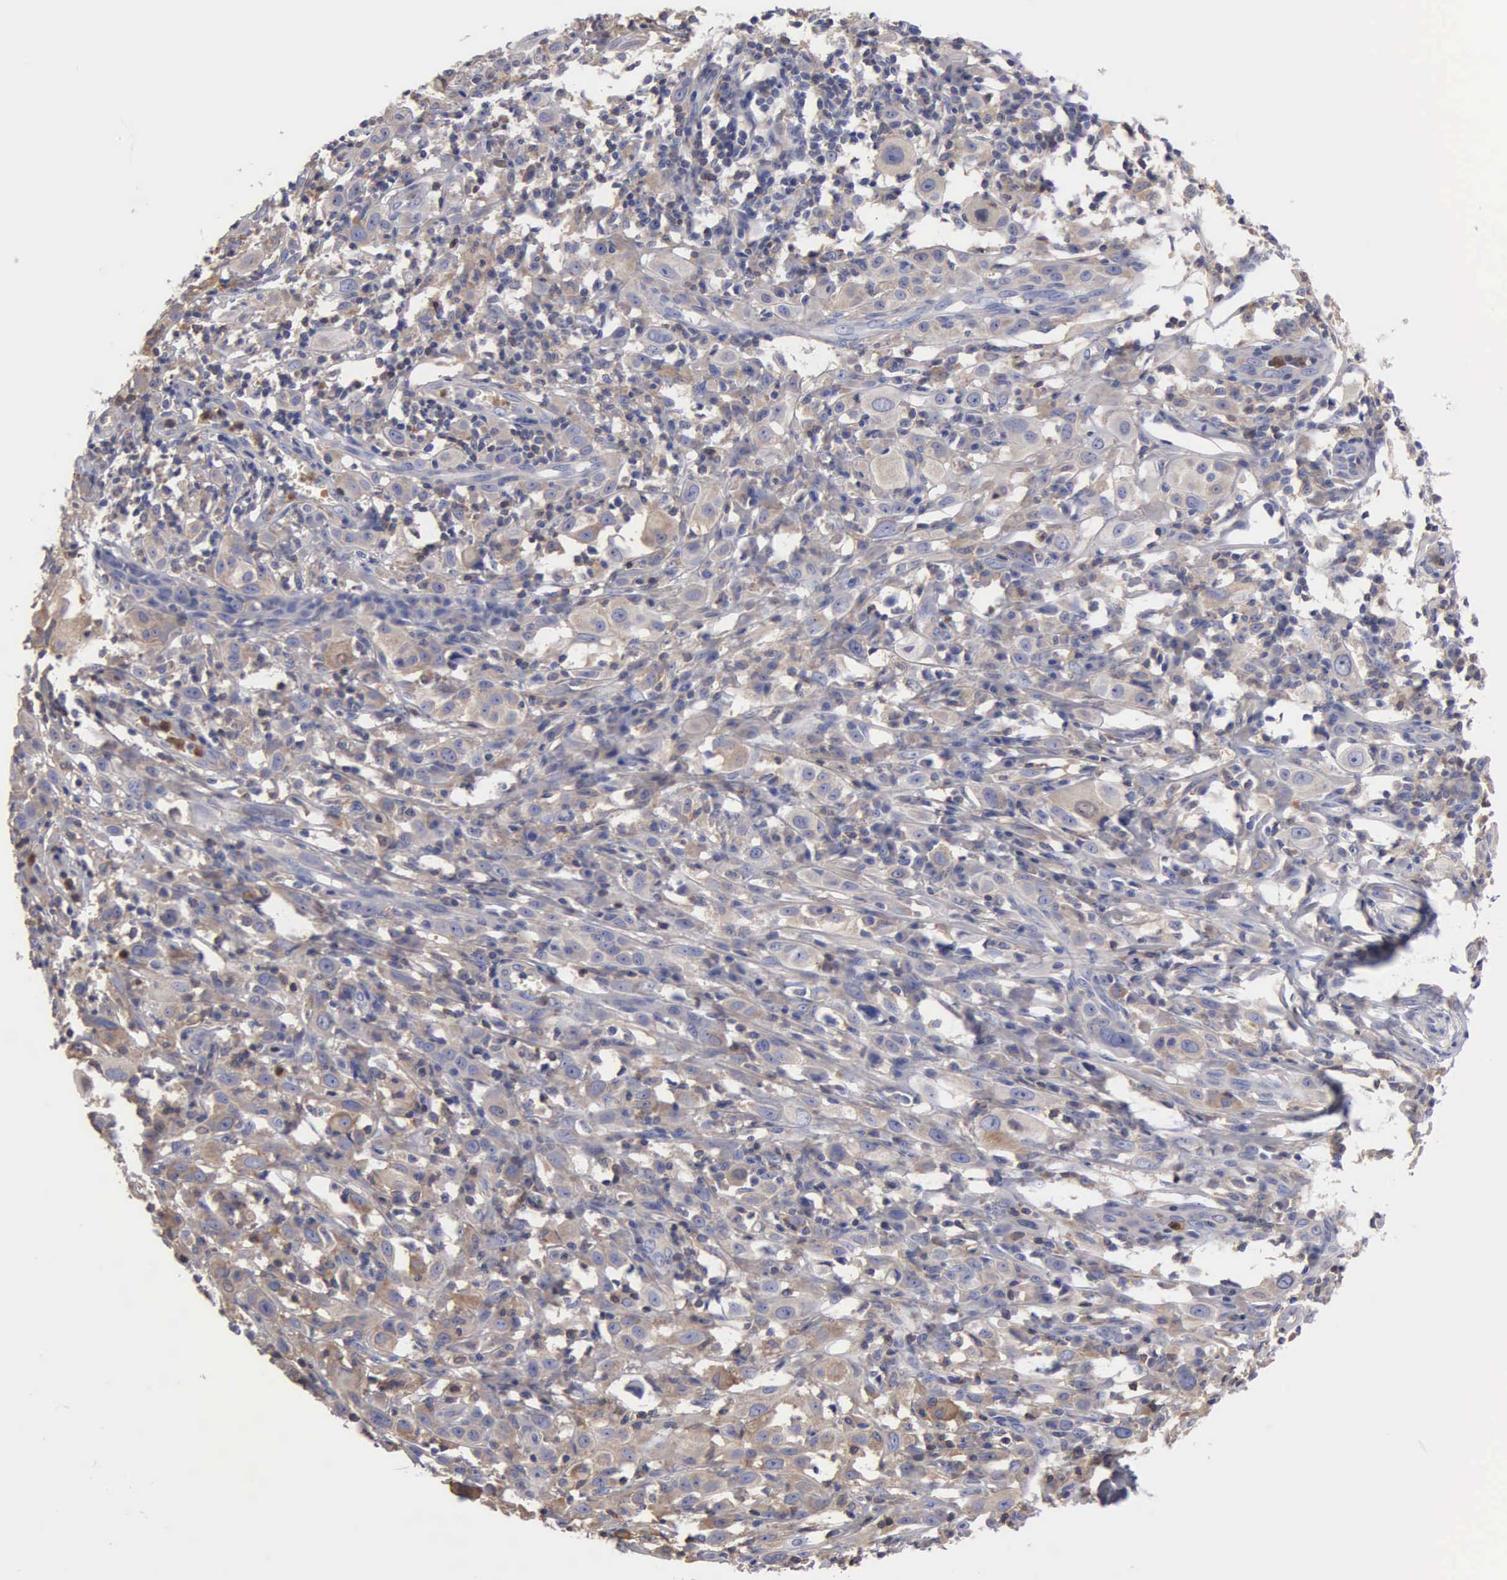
{"staining": {"intensity": "weak", "quantity": "25%-75%", "location": "cytoplasmic/membranous"}, "tissue": "melanoma", "cell_type": "Tumor cells", "image_type": "cancer", "snomed": [{"axis": "morphology", "description": "Malignant melanoma, NOS"}, {"axis": "topography", "description": "Skin"}], "caption": "Melanoma was stained to show a protein in brown. There is low levels of weak cytoplasmic/membranous staining in approximately 25%-75% of tumor cells. (DAB (3,3'-diaminobenzidine) IHC with brightfield microscopy, high magnification).", "gene": "G6PD", "patient": {"sex": "female", "age": 52}}